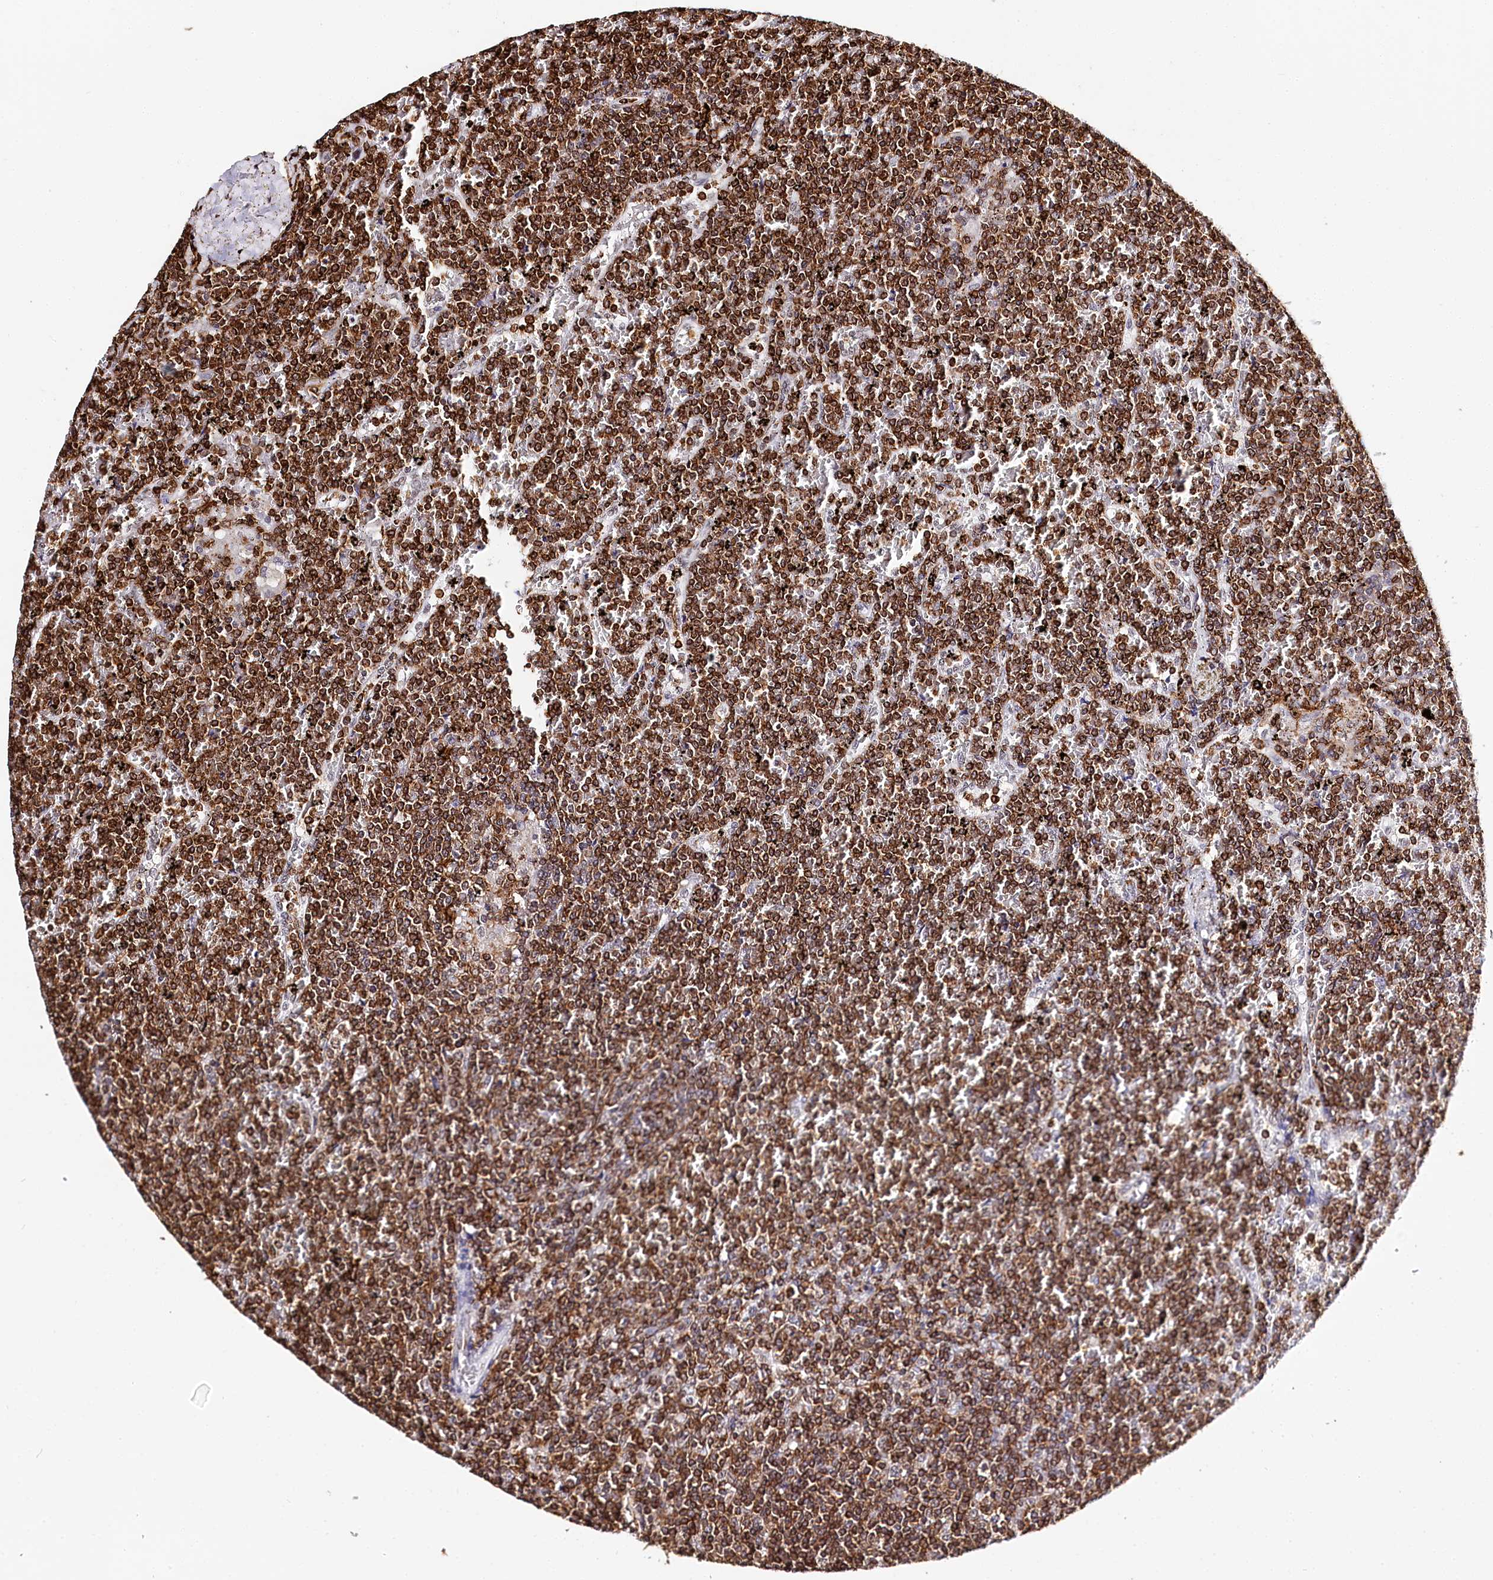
{"staining": {"intensity": "strong", "quantity": ">75%", "location": "cytoplasmic/membranous,nuclear"}, "tissue": "lymphoma", "cell_type": "Tumor cells", "image_type": "cancer", "snomed": [{"axis": "morphology", "description": "Malignant lymphoma, non-Hodgkin's type, Low grade"}, {"axis": "topography", "description": "Spleen"}], "caption": "IHC of human lymphoma shows high levels of strong cytoplasmic/membranous and nuclear expression in approximately >75% of tumor cells.", "gene": "BARD1", "patient": {"sex": "female", "age": 19}}